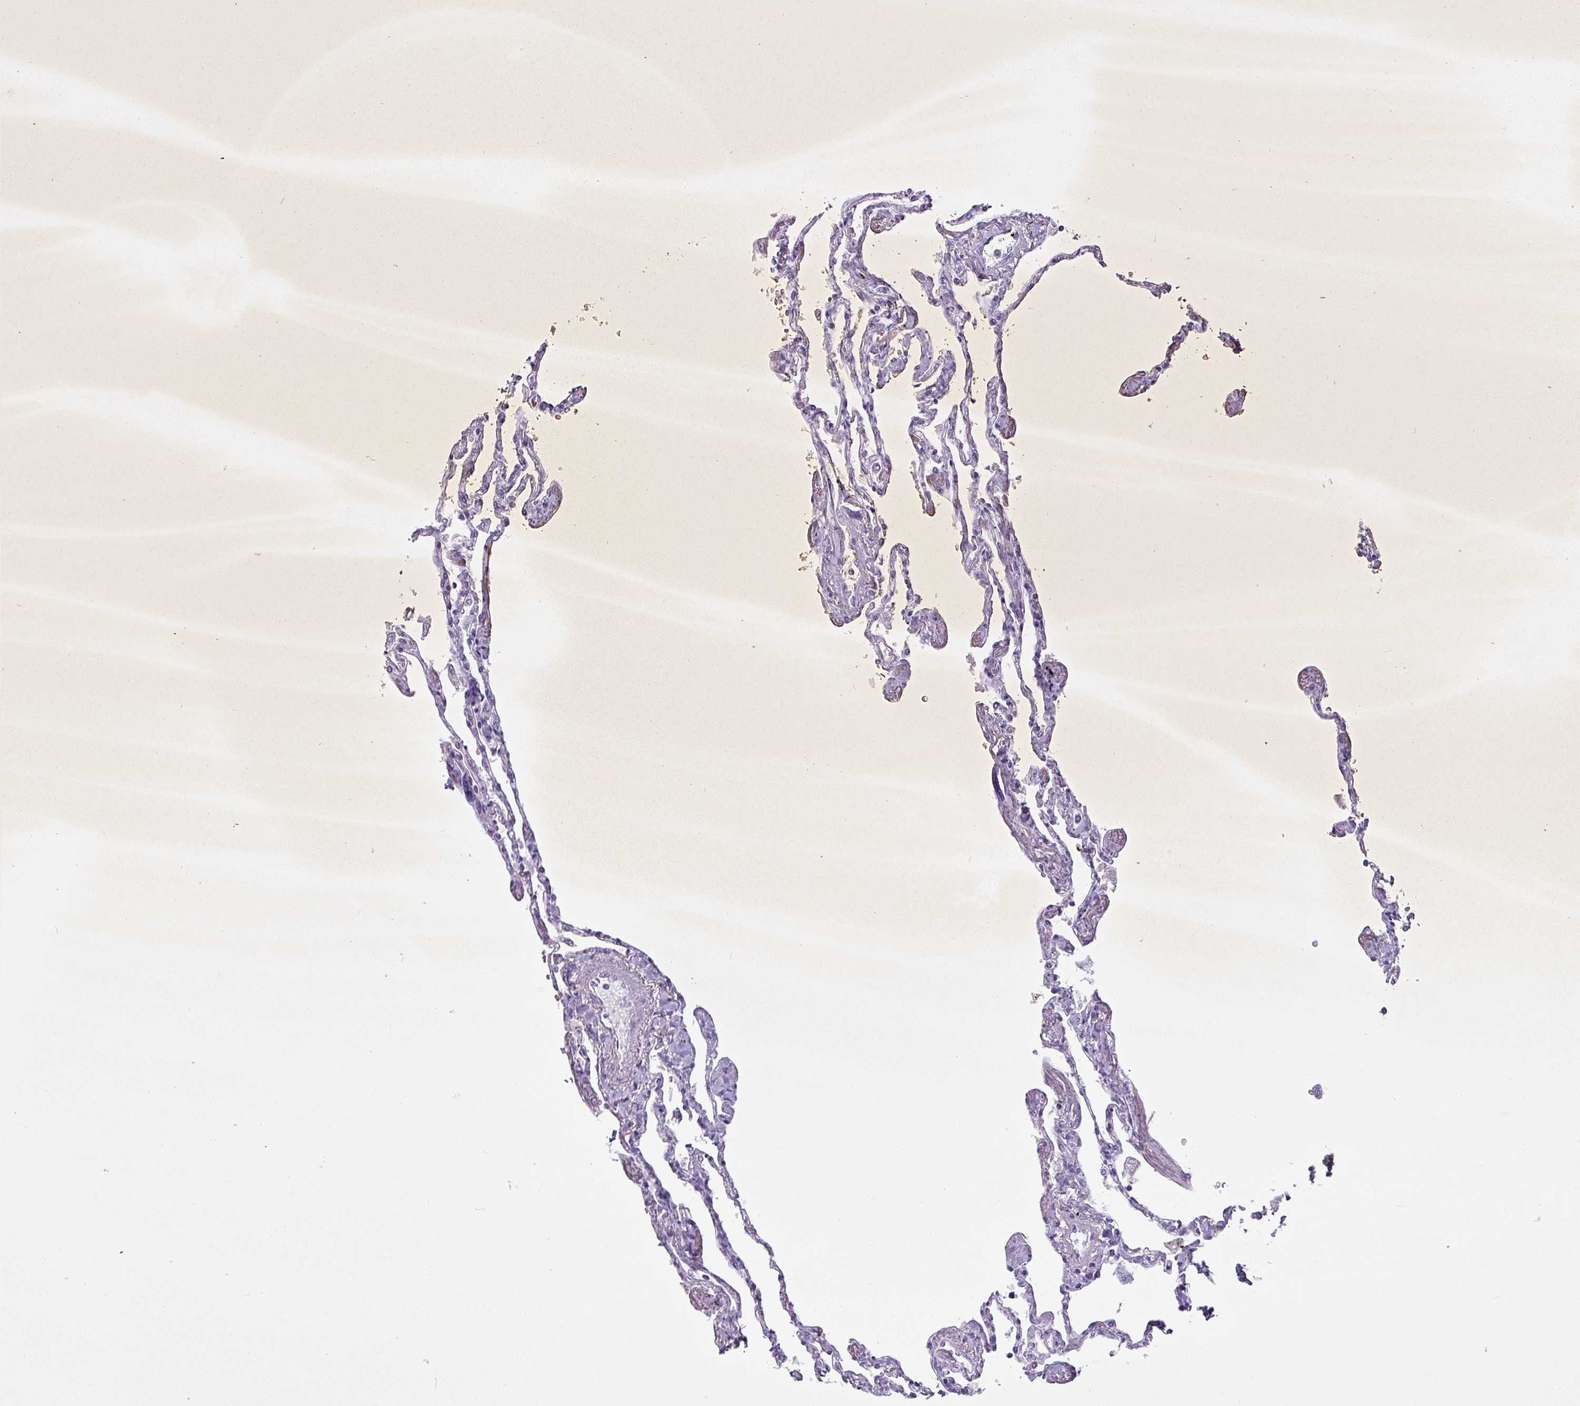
{"staining": {"intensity": "negative", "quantity": "none", "location": "none"}, "tissue": "lung", "cell_type": "Alveolar cells", "image_type": "normal", "snomed": [{"axis": "morphology", "description": "Normal tissue, NOS"}, {"axis": "topography", "description": "Lung"}], "caption": "IHC of unremarkable lung exhibits no staining in alveolar cells.", "gene": "PGA3", "patient": {"sex": "female", "age": 67}}